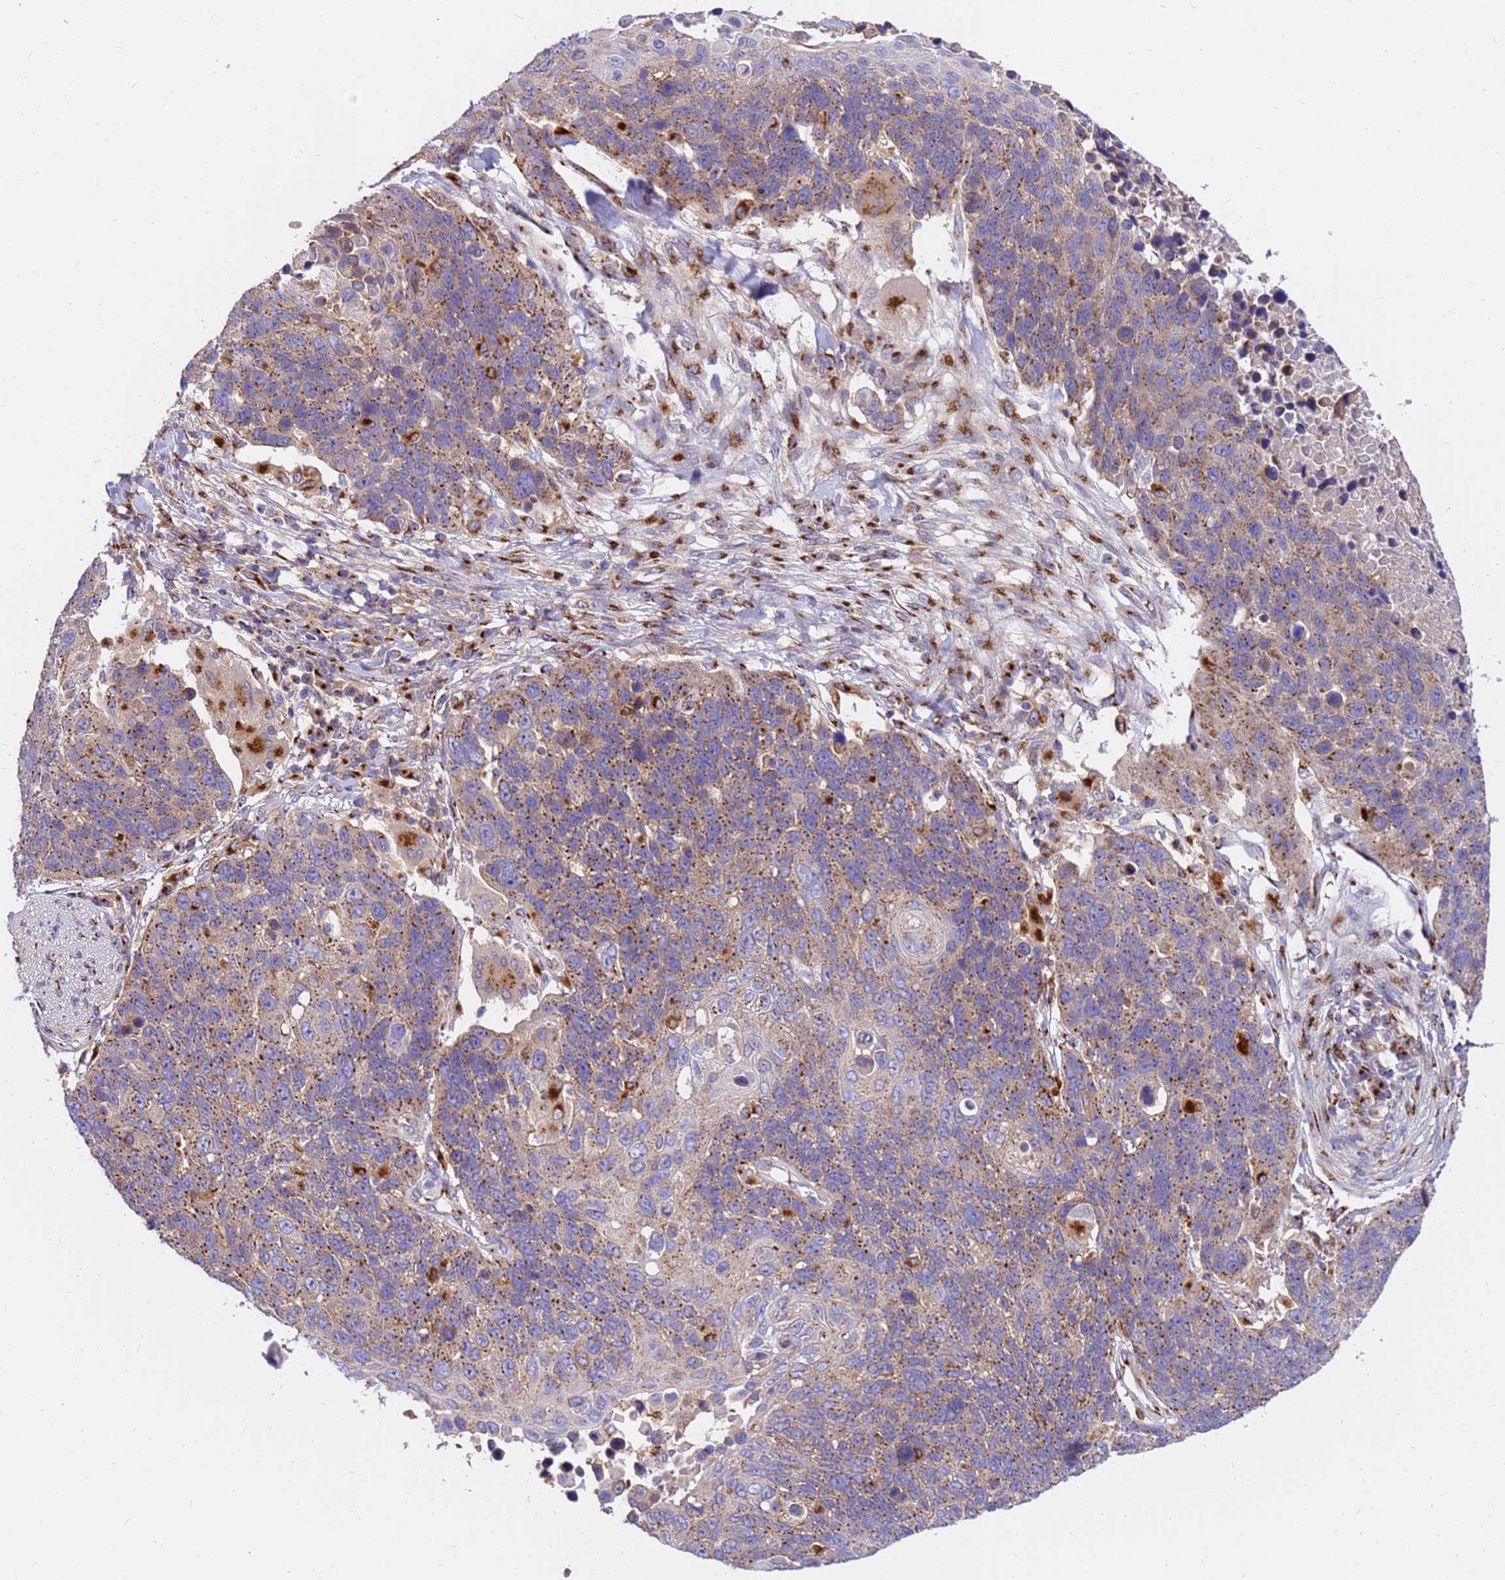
{"staining": {"intensity": "moderate", "quantity": ">75%", "location": "cytoplasmic/membranous"}, "tissue": "lung cancer", "cell_type": "Tumor cells", "image_type": "cancer", "snomed": [{"axis": "morphology", "description": "Normal tissue, NOS"}, {"axis": "morphology", "description": "Squamous cell carcinoma, NOS"}, {"axis": "topography", "description": "Lymph node"}, {"axis": "topography", "description": "Lung"}], "caption": "Protein staining reveals moderate cytoplasmic/membranous expression in approximately >75% of tumor cells in lung cancer.", "gene": "HPS3", "patient": {"sex": "male", "age": 66}}